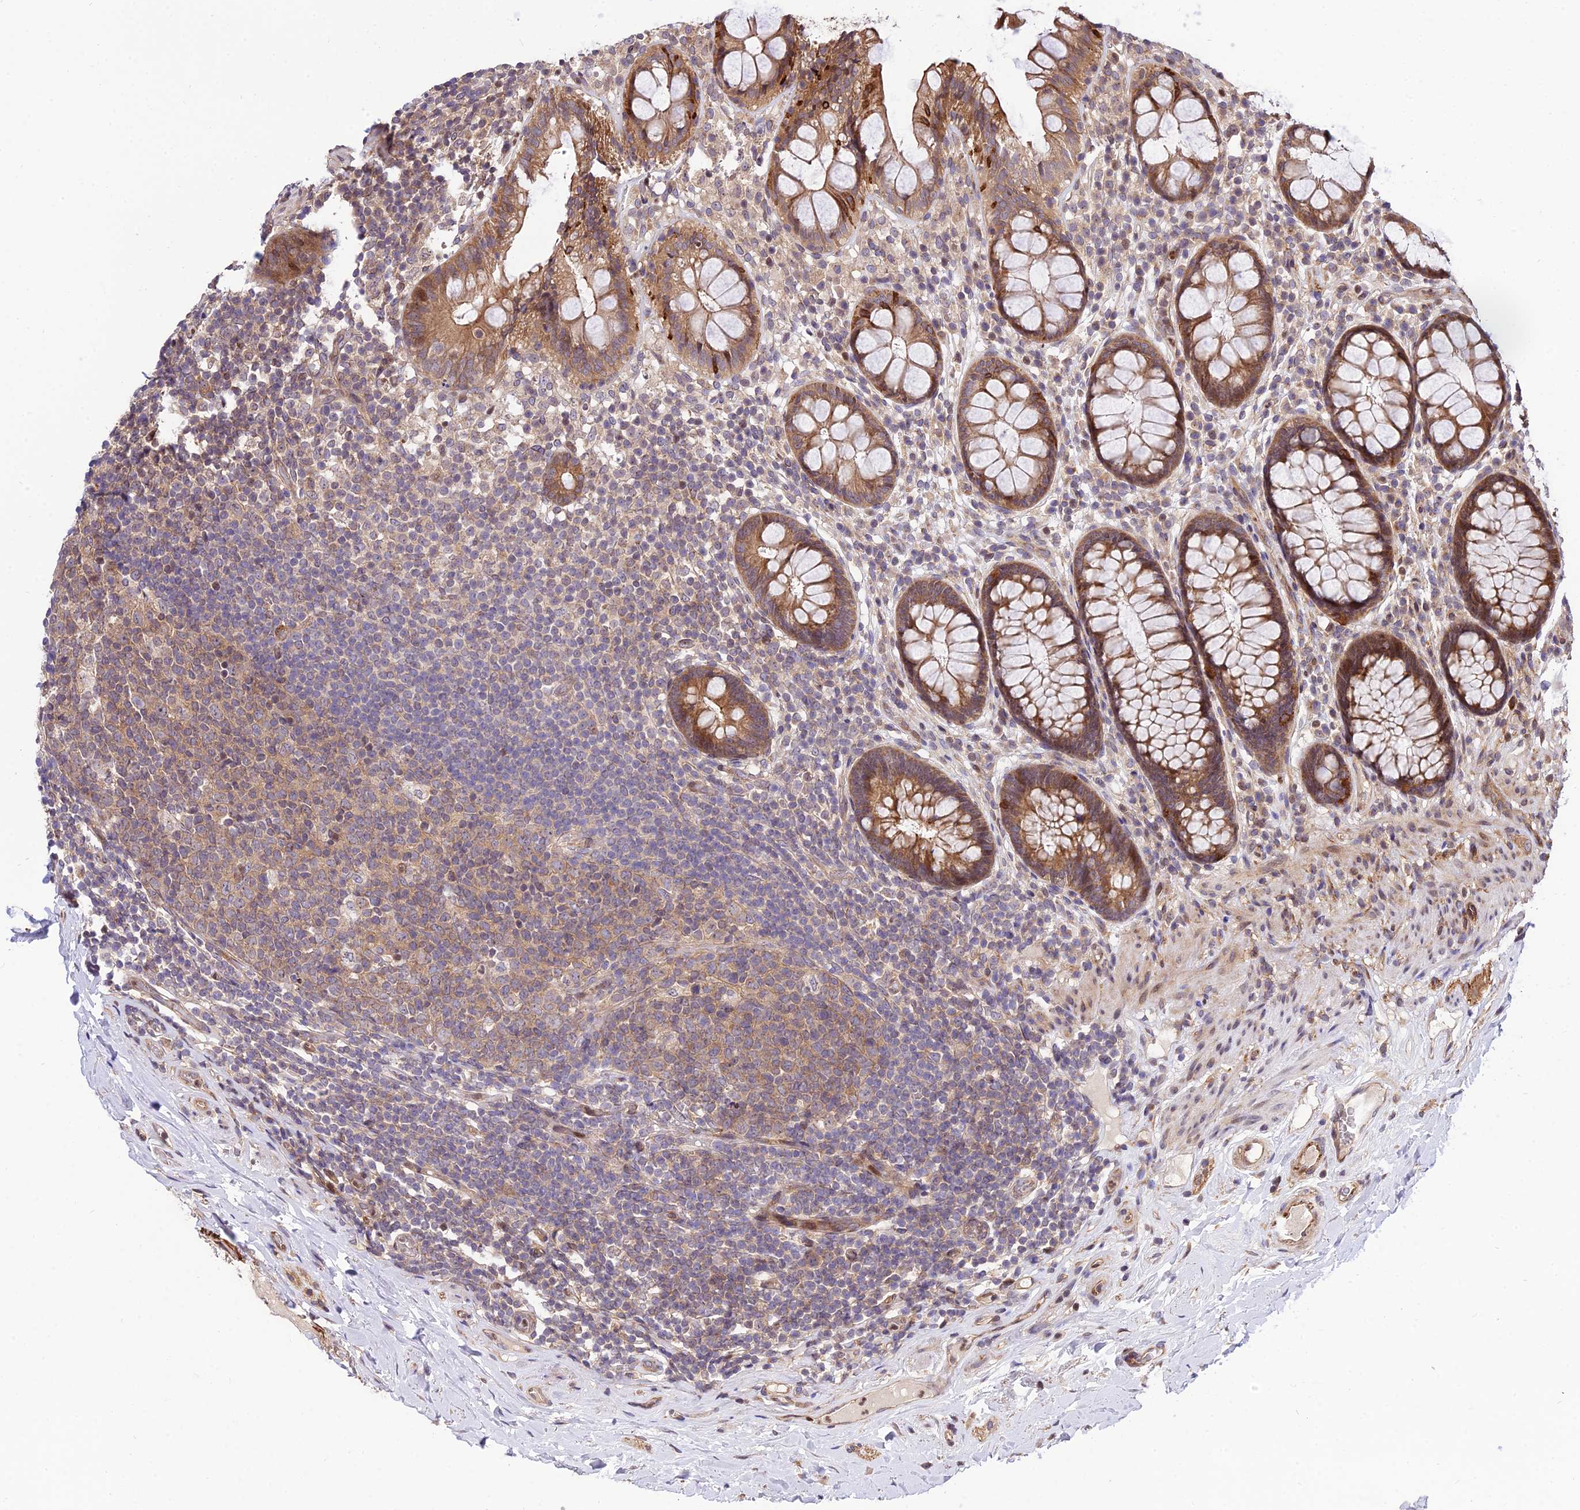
{"staining": {"intensity": "moderate", "quantity": ">75%", "location": "cytoplasmic/membranous"}, "tissue": "rectum", "cell_type": "Glandular cells", "image_type": "normal", "snomed": [{"axis": "morphology", "description": "Normal tissue, NOS"}, {"axis": "topography", "description": "Rectum"}], "caption": "Immunohistochemistry staining of unremarkable rectum, which reveals medium levels of moderate cytoplasmic/membranous expression in approximately >75% of glandular cells indicating moderate cytoplasmic/membranous protein expression. The staining was performed using DAB (brown) for protein detection and nuclei were counterstained in hematoxylin (blue).", "gene": "SMG6", "patient": {"sex": "male", "age": 83}}